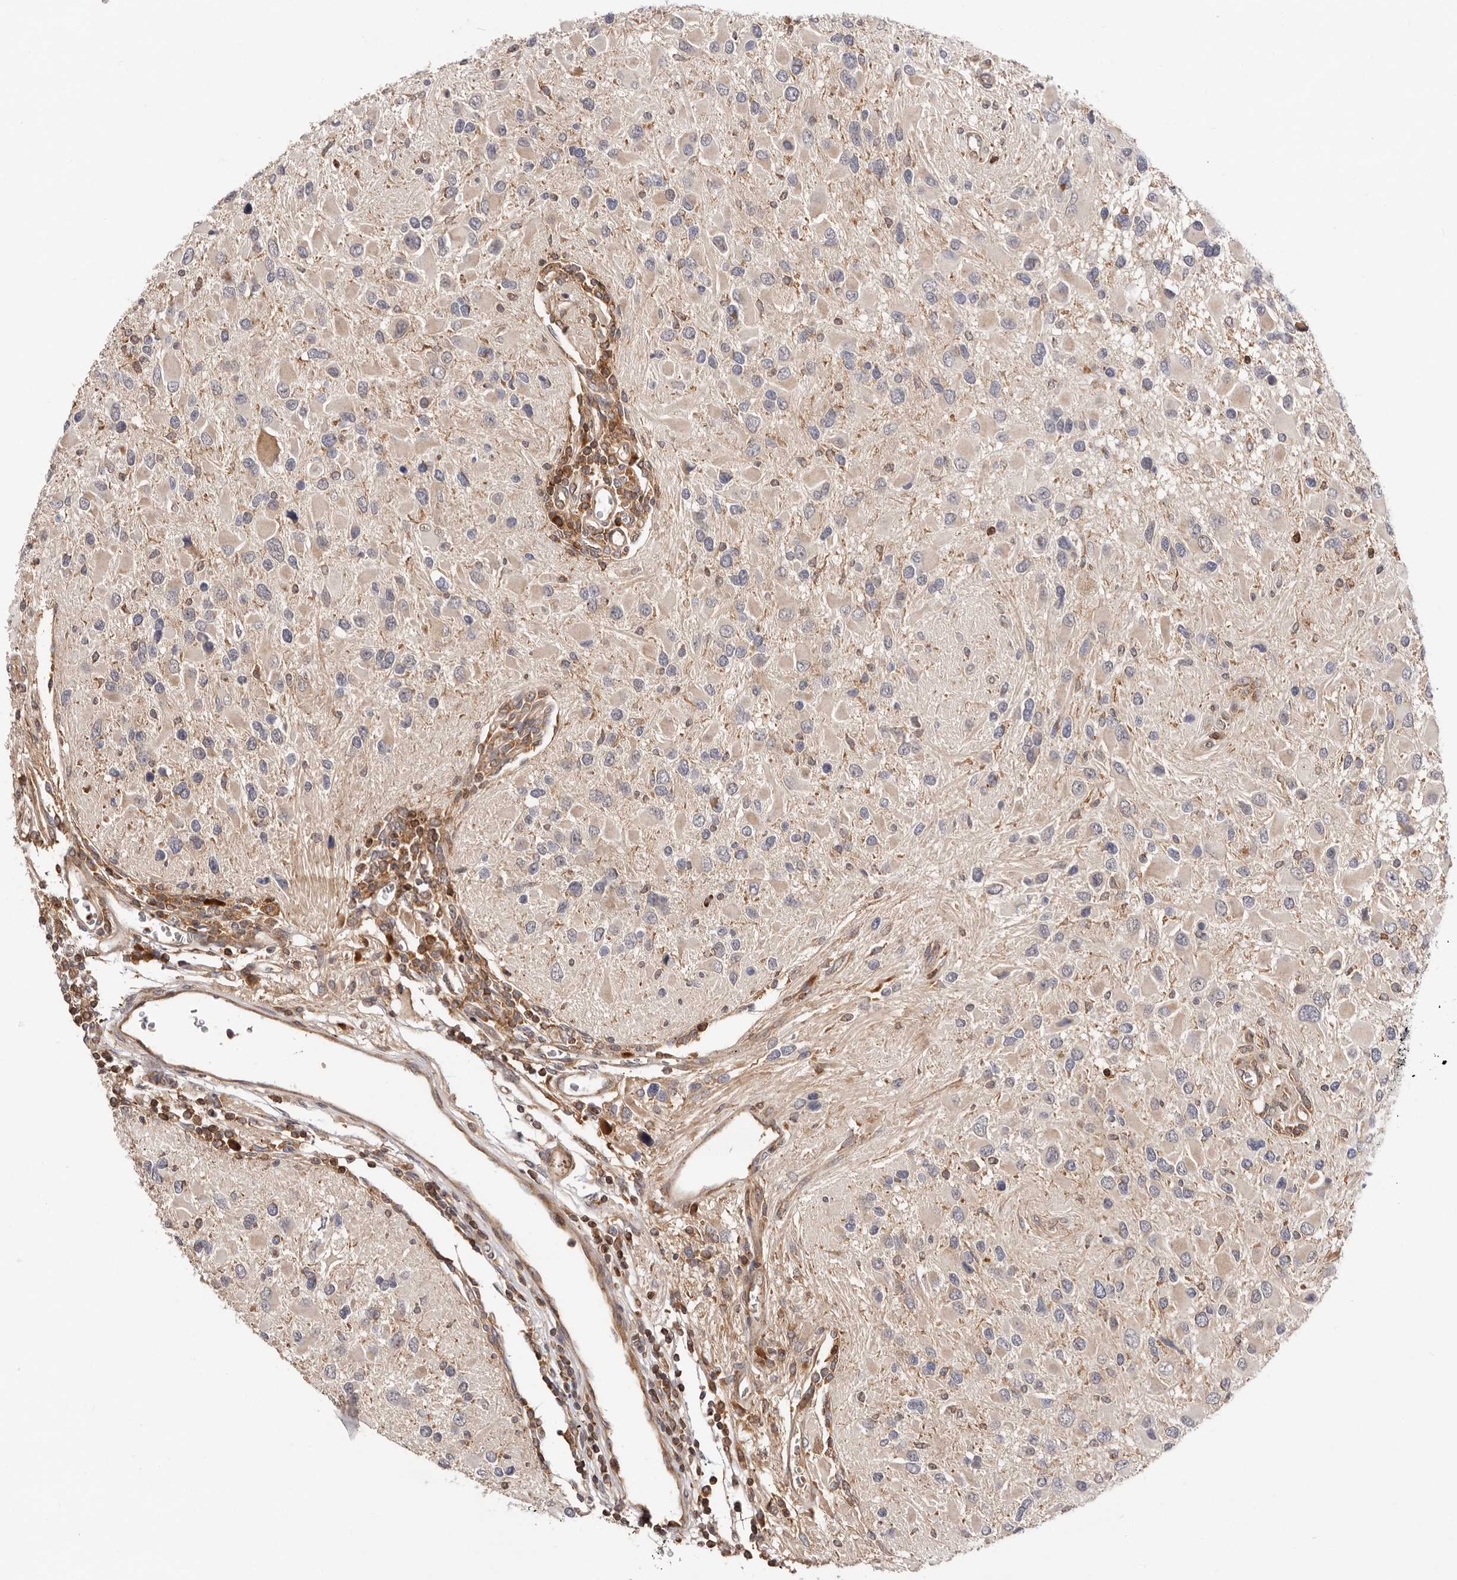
{"staining": {"intensity": "weak", "quantity": "<25%", "location": "cytoplasmic/membranous"}, "tissue": "glioma", "cell_type": "Tumor cells", "image_type": "cancer", "snomed": [{"axis": "morphology", "description": "Glioma, malignant, High grade"}, {"axis": "topography", "description": "Brain"}], "caption": "Malignant glioma (high-grade) was stained to show a protein in brown. There is no significant positivity in tumor cells.", "gene": "RNF213", "patient": {"sex": "male", "age": 53}}